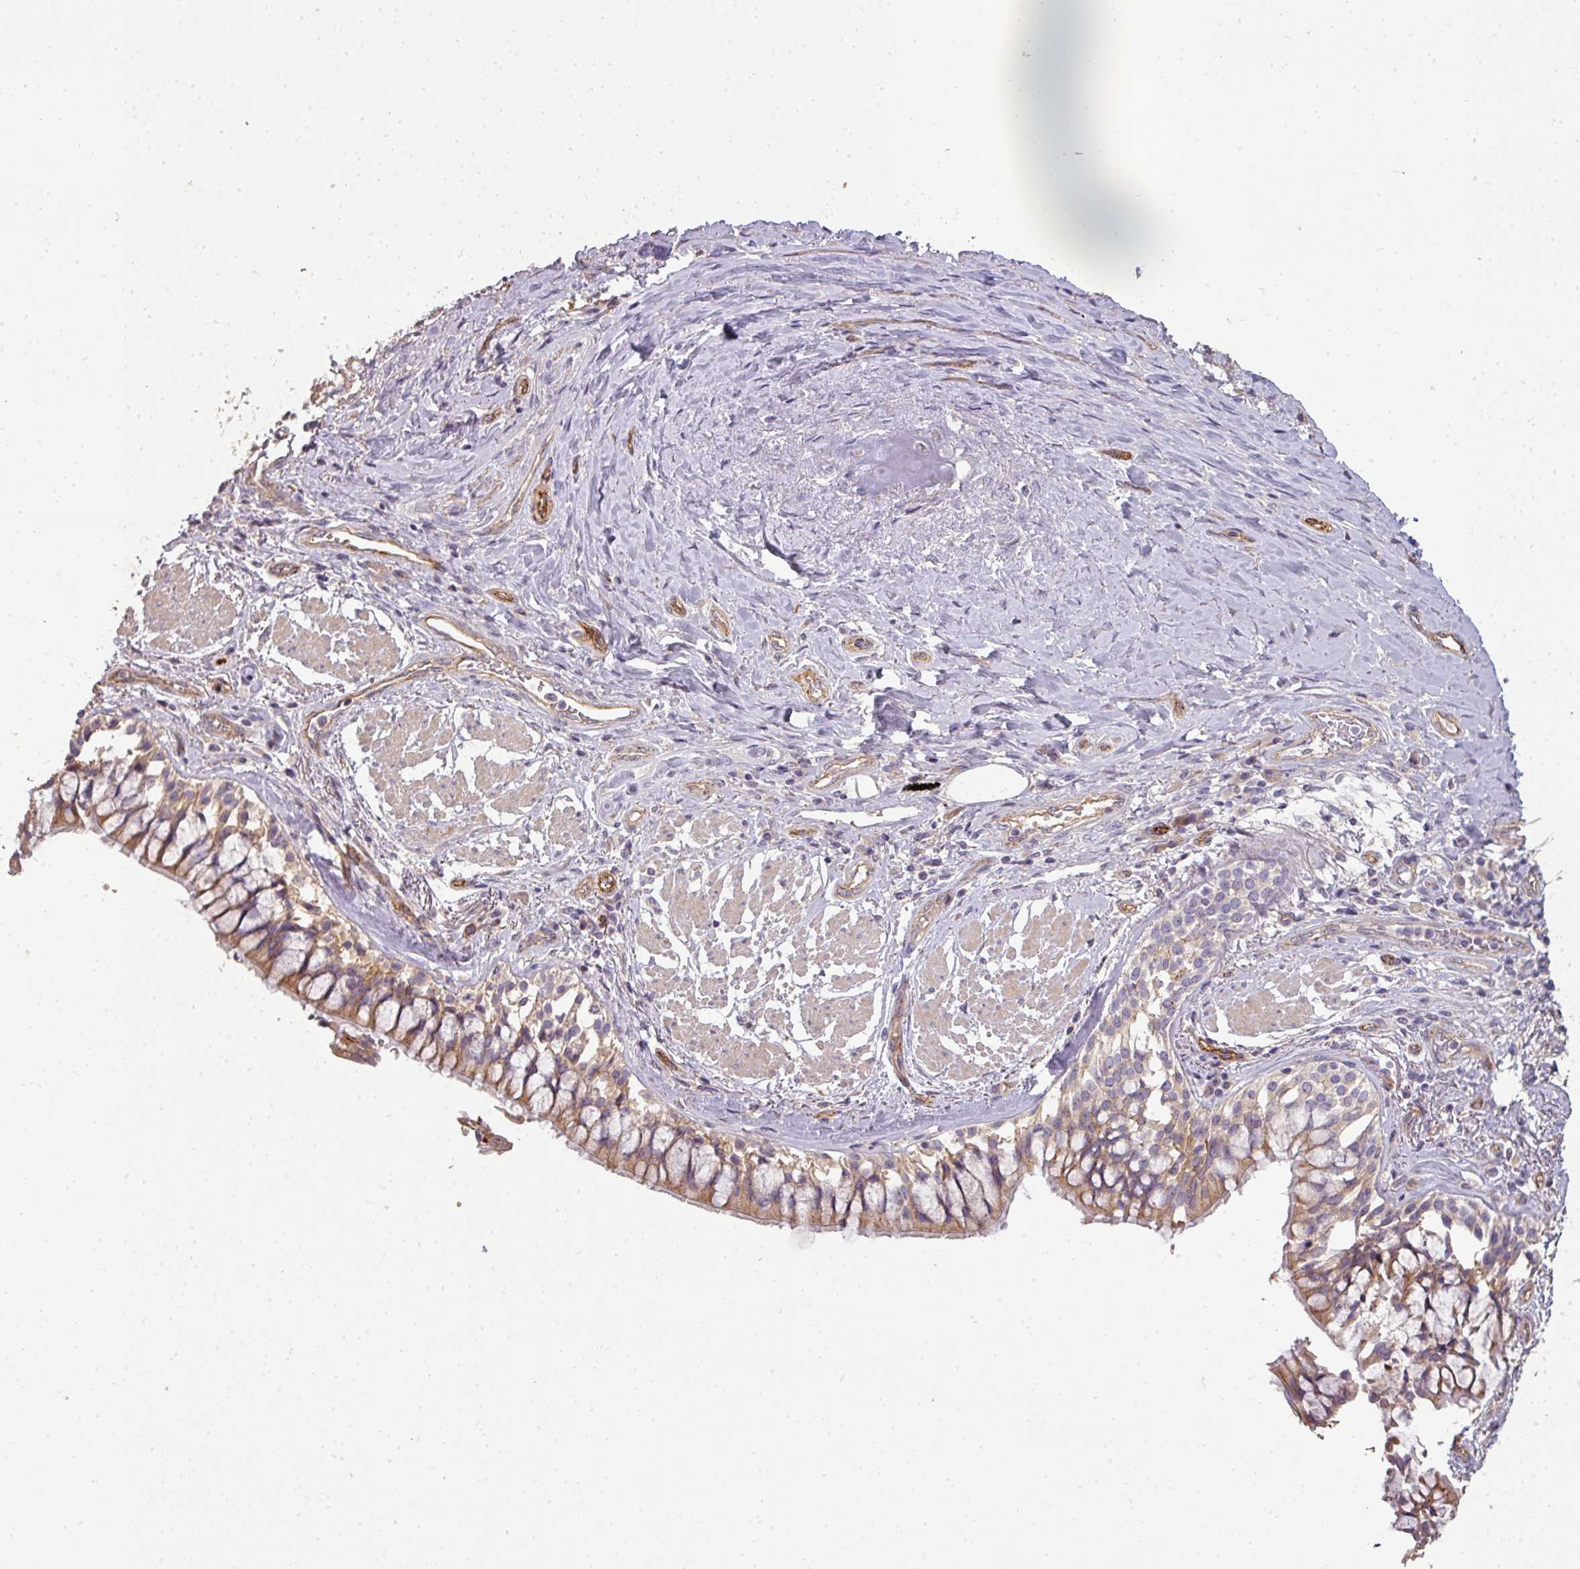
{"staining": {"intensity": "negative", "quantity": "none", "location": "none"}, "tissue": "soft tissue", "cell_type": "Fibroblasts", "image_type": "normal", "snomed": [{"axis": "morphology", "description": "Normal tissue, NOS"}, {"axis": "morphology", "description": "Squamous cell carcinoma, NOS"}, {"axis": "topography", "description": "Bronchus"}, {"axis": "topography", "description": "Lung"}], "caption": "Immunohistochemistry photomicrograph of unremarkable human soft tissue stained for a protein (brown), which shows no positivity in fibroblasts.", "gene": "PCDH1", "patient": {"sex": "male", "age": 64}}